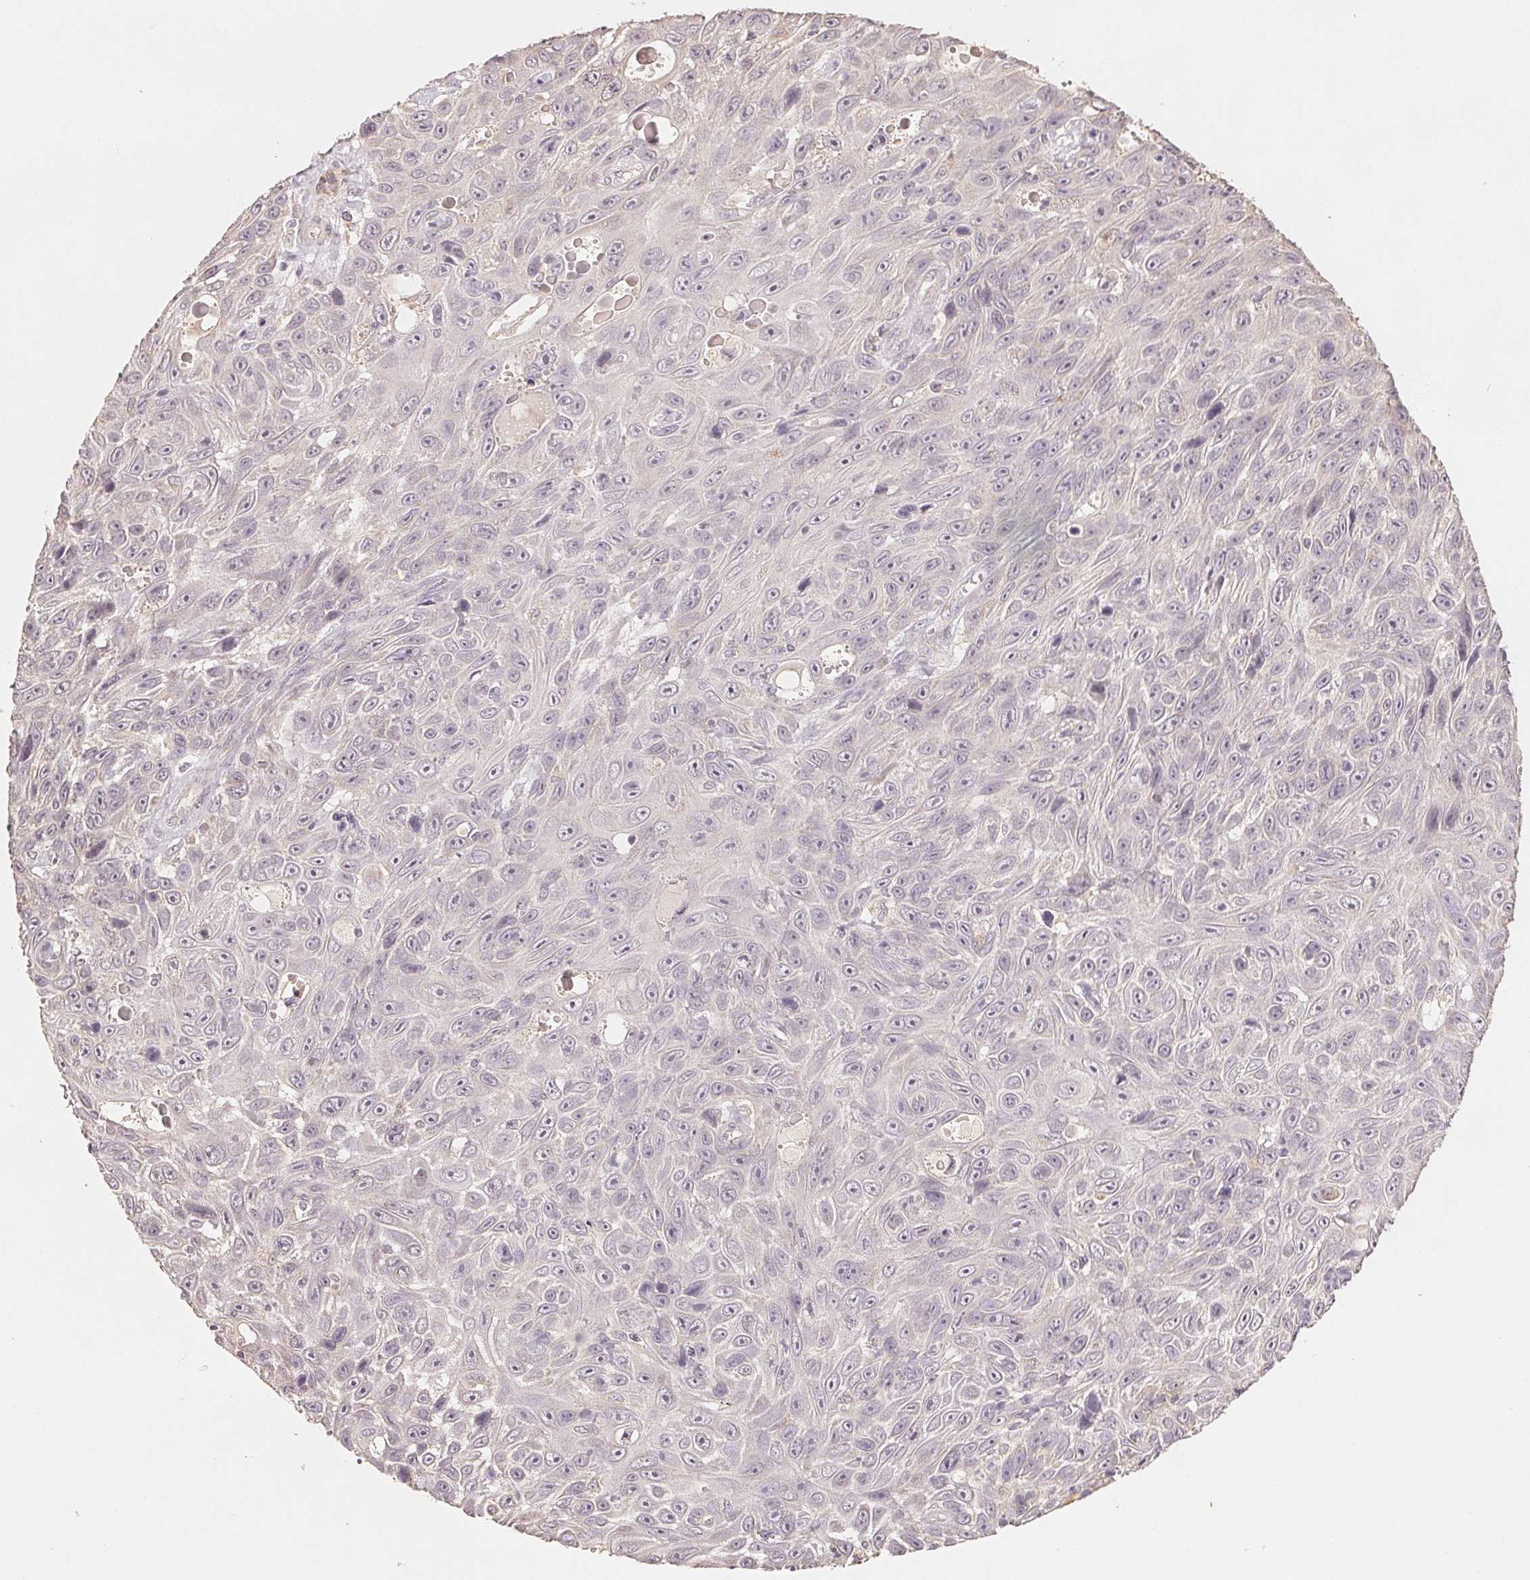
{"staining": {"intensity": "negative", "quantity": "none", "location": "none"}, "tissue": "skin cancer", "cell_type": "Tumor cells", "image_type": "cancer", "snomed": [{"axis": "morphology", "description": "Squamous cell carcinoma, NOS"}, {"axis": "topography", "description": "Skin"}], "caption": "Micrograph shows no protein expression in tumor cells of skin cancer (squamous cell carcinoma) tissue.", "gene": "COX14", "patient": {"sex": "male", "age": 82}}